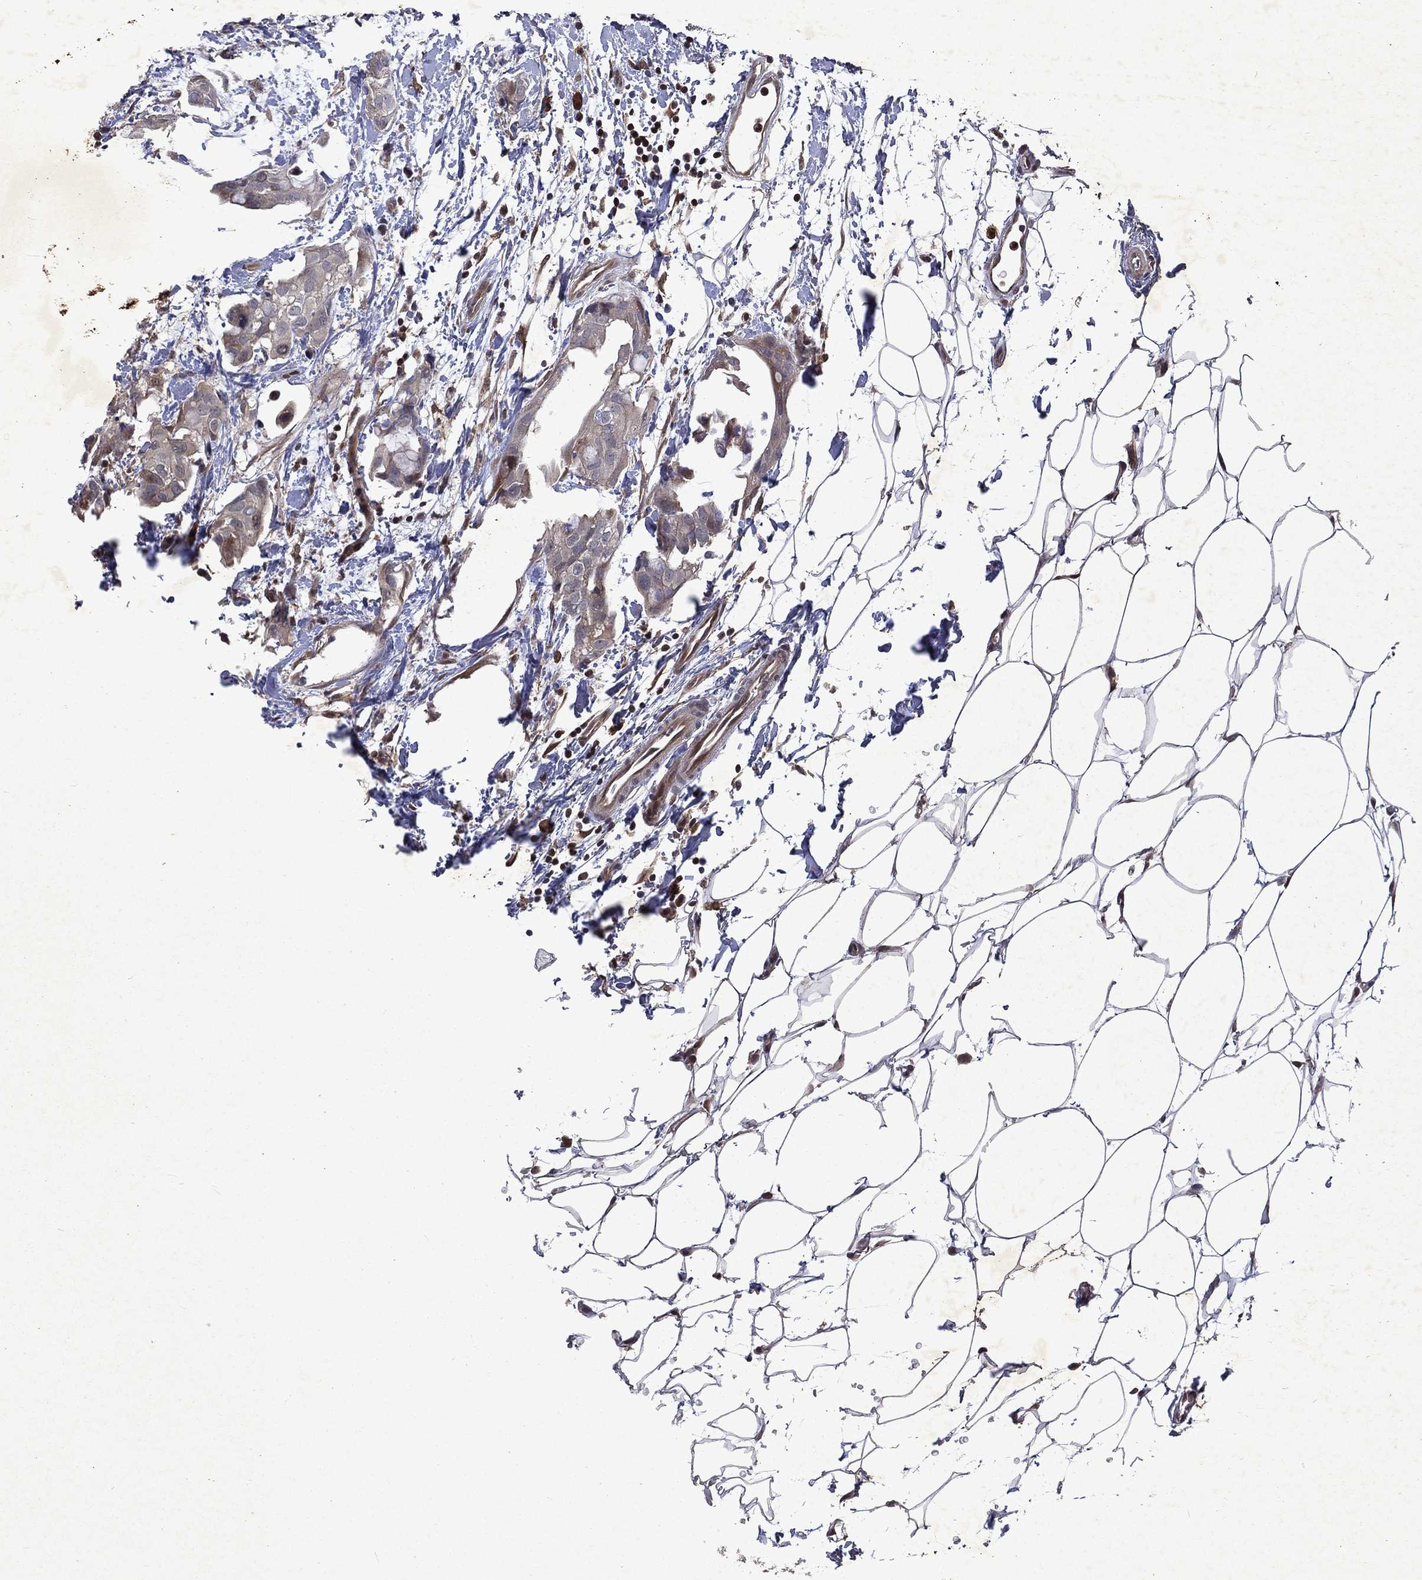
{"staining": {"intensity": "negative", "quantity": "none", "location": "none"}, "tissue": "breast cancer", "cell_type": "Tumor cells", "image_type": "cancer", "snomed": [{"axis": "morphology", "description": "Normal tissue, NOS"}, {"axis": "morphology", "description": "Duct carcinoma"}, {"axis": "topography", "description": "Breast"}], "caption": "Human infiltrating ductal carcinoma (breast) stained for a protein using IHC displays no positivity in tumor cells.", "gene": "MTAP", "patient": {"sex": "female", "age": 40}}